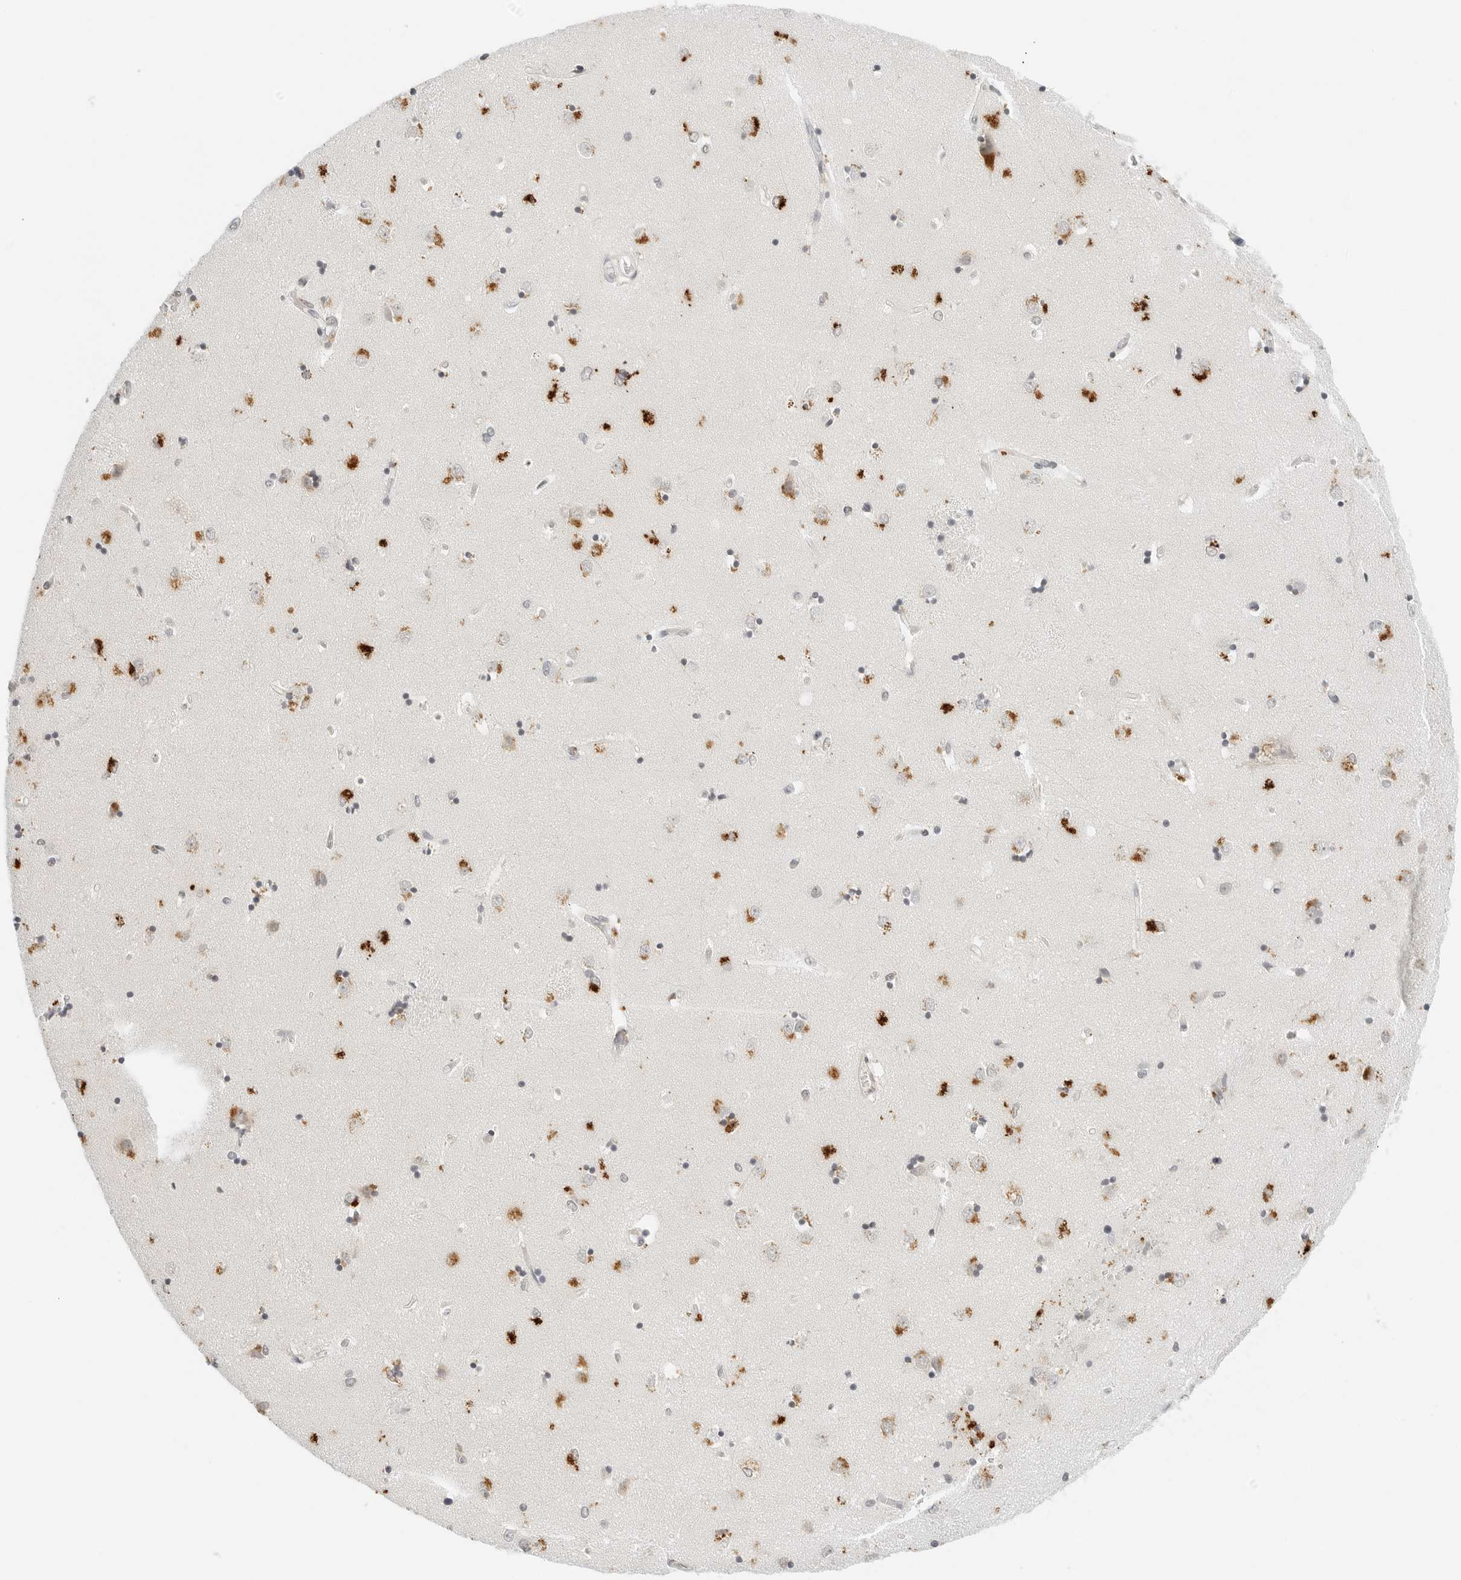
{"staining": {"intensity": "moderate", "quantity": "<25%", "location": "cytoplasmic/membranous"}, "tissue": "caudate", "cell_type": "Glial cells", "image_type": "normal", "snomed": [{"axis": "morphology", "description": "Normal tissue, NOS"}, {"axis": "topography", "description": "Lateral ventricle wall"}], "caption": "Brown immunohistochemical staining in normal caudate displays moderate cytoplasmic/membranous staining in about <25% of glial cells.", "gene": "NEO1", "patient": {"sex": "male", "age": 45}}